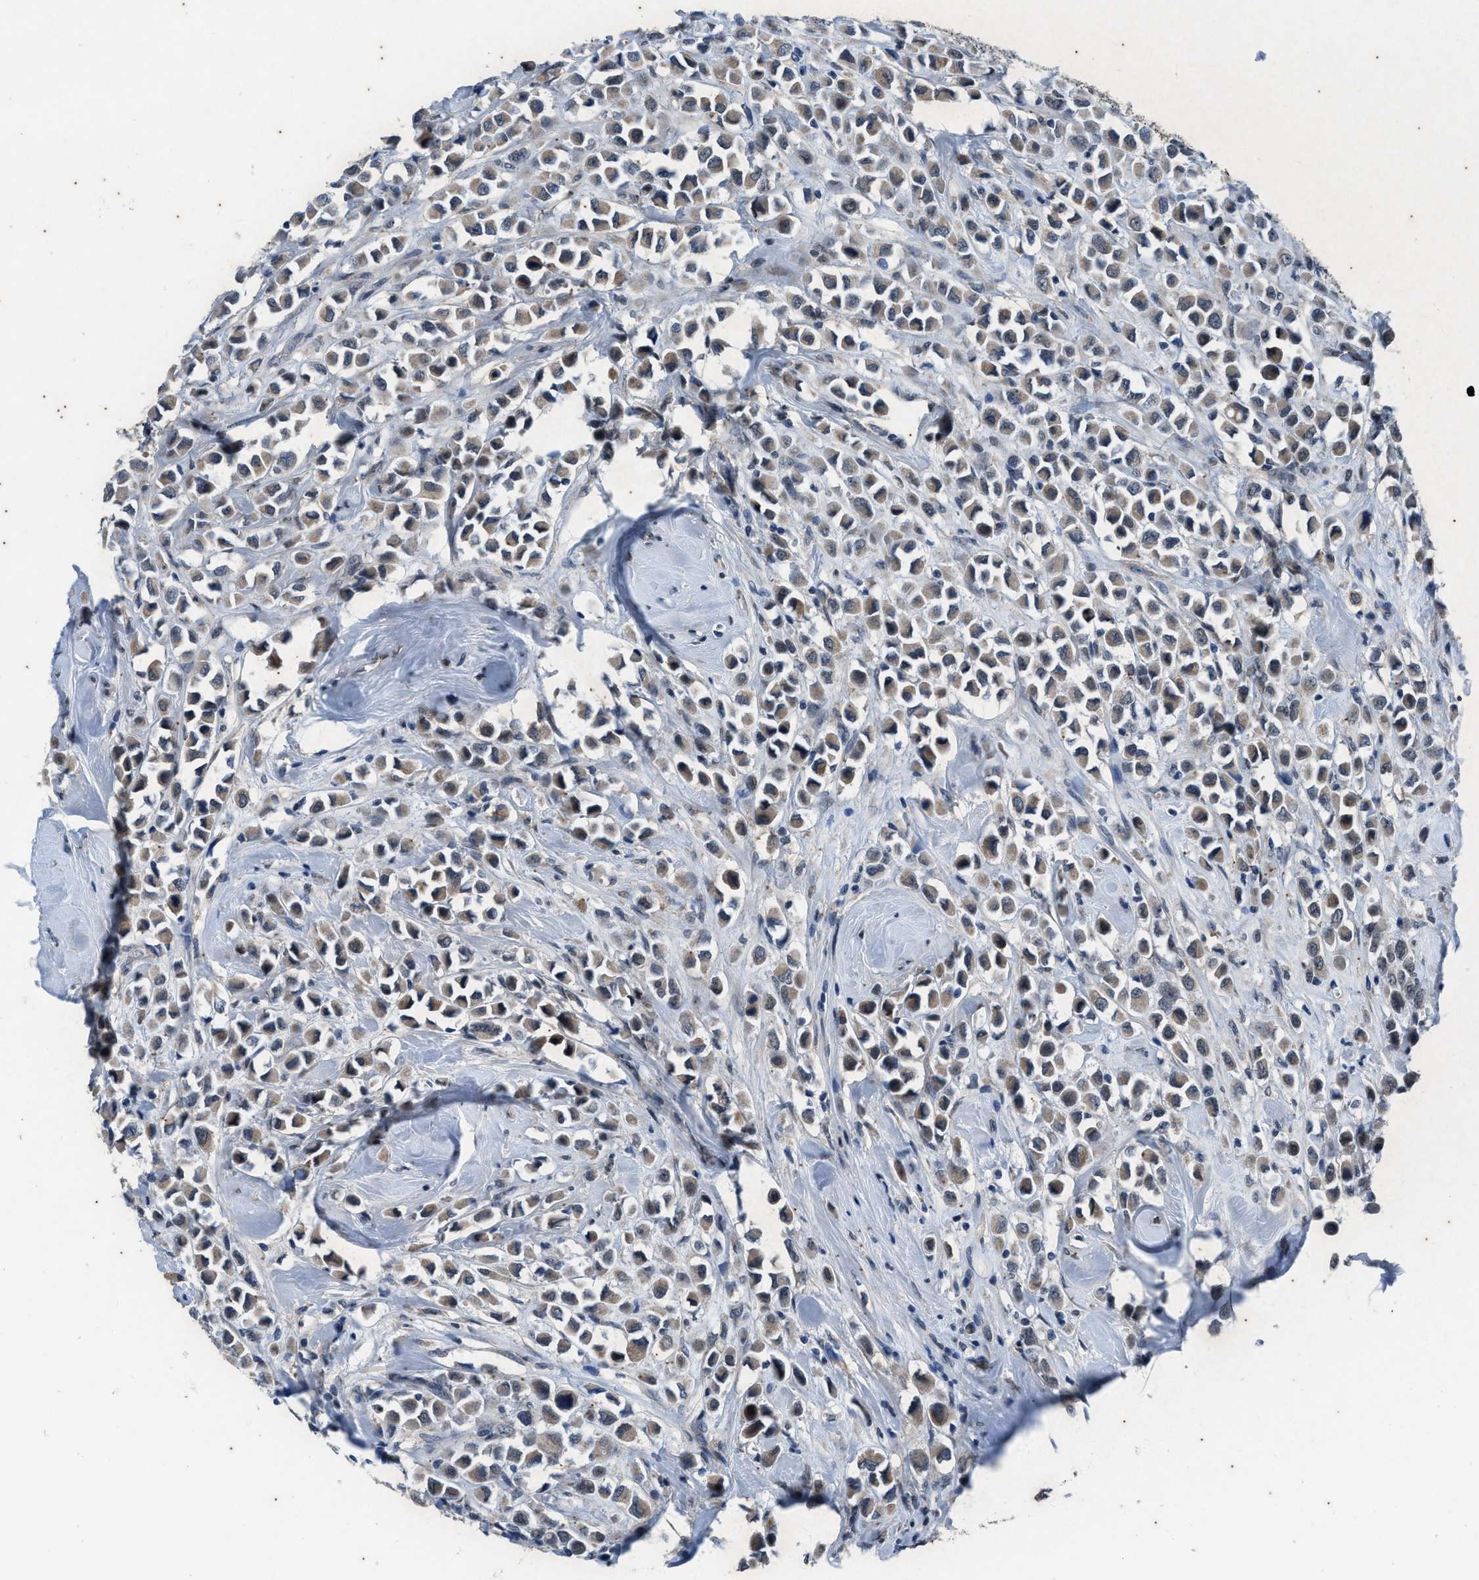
{"staining": {"intensity": "weak", "quantity": ">75%", "location": "cytoplasmic/membranous"}, "tissue": "breast cancer", "cell_type": "Tumor cells", "image_type": "cancer", "snomed": [{"axis": "morphology", "description": "Duct carcinoma"}, {"axis": "topography", "description": "Breast"}], "caption": "A brown stain shows weak cytoplasmic/membranous expression of a protein in human infiltrating ductal carcinoma (breast) tumor cells.", "gene": "KIF24", "patient": {"sex": "female", "age": 61}}